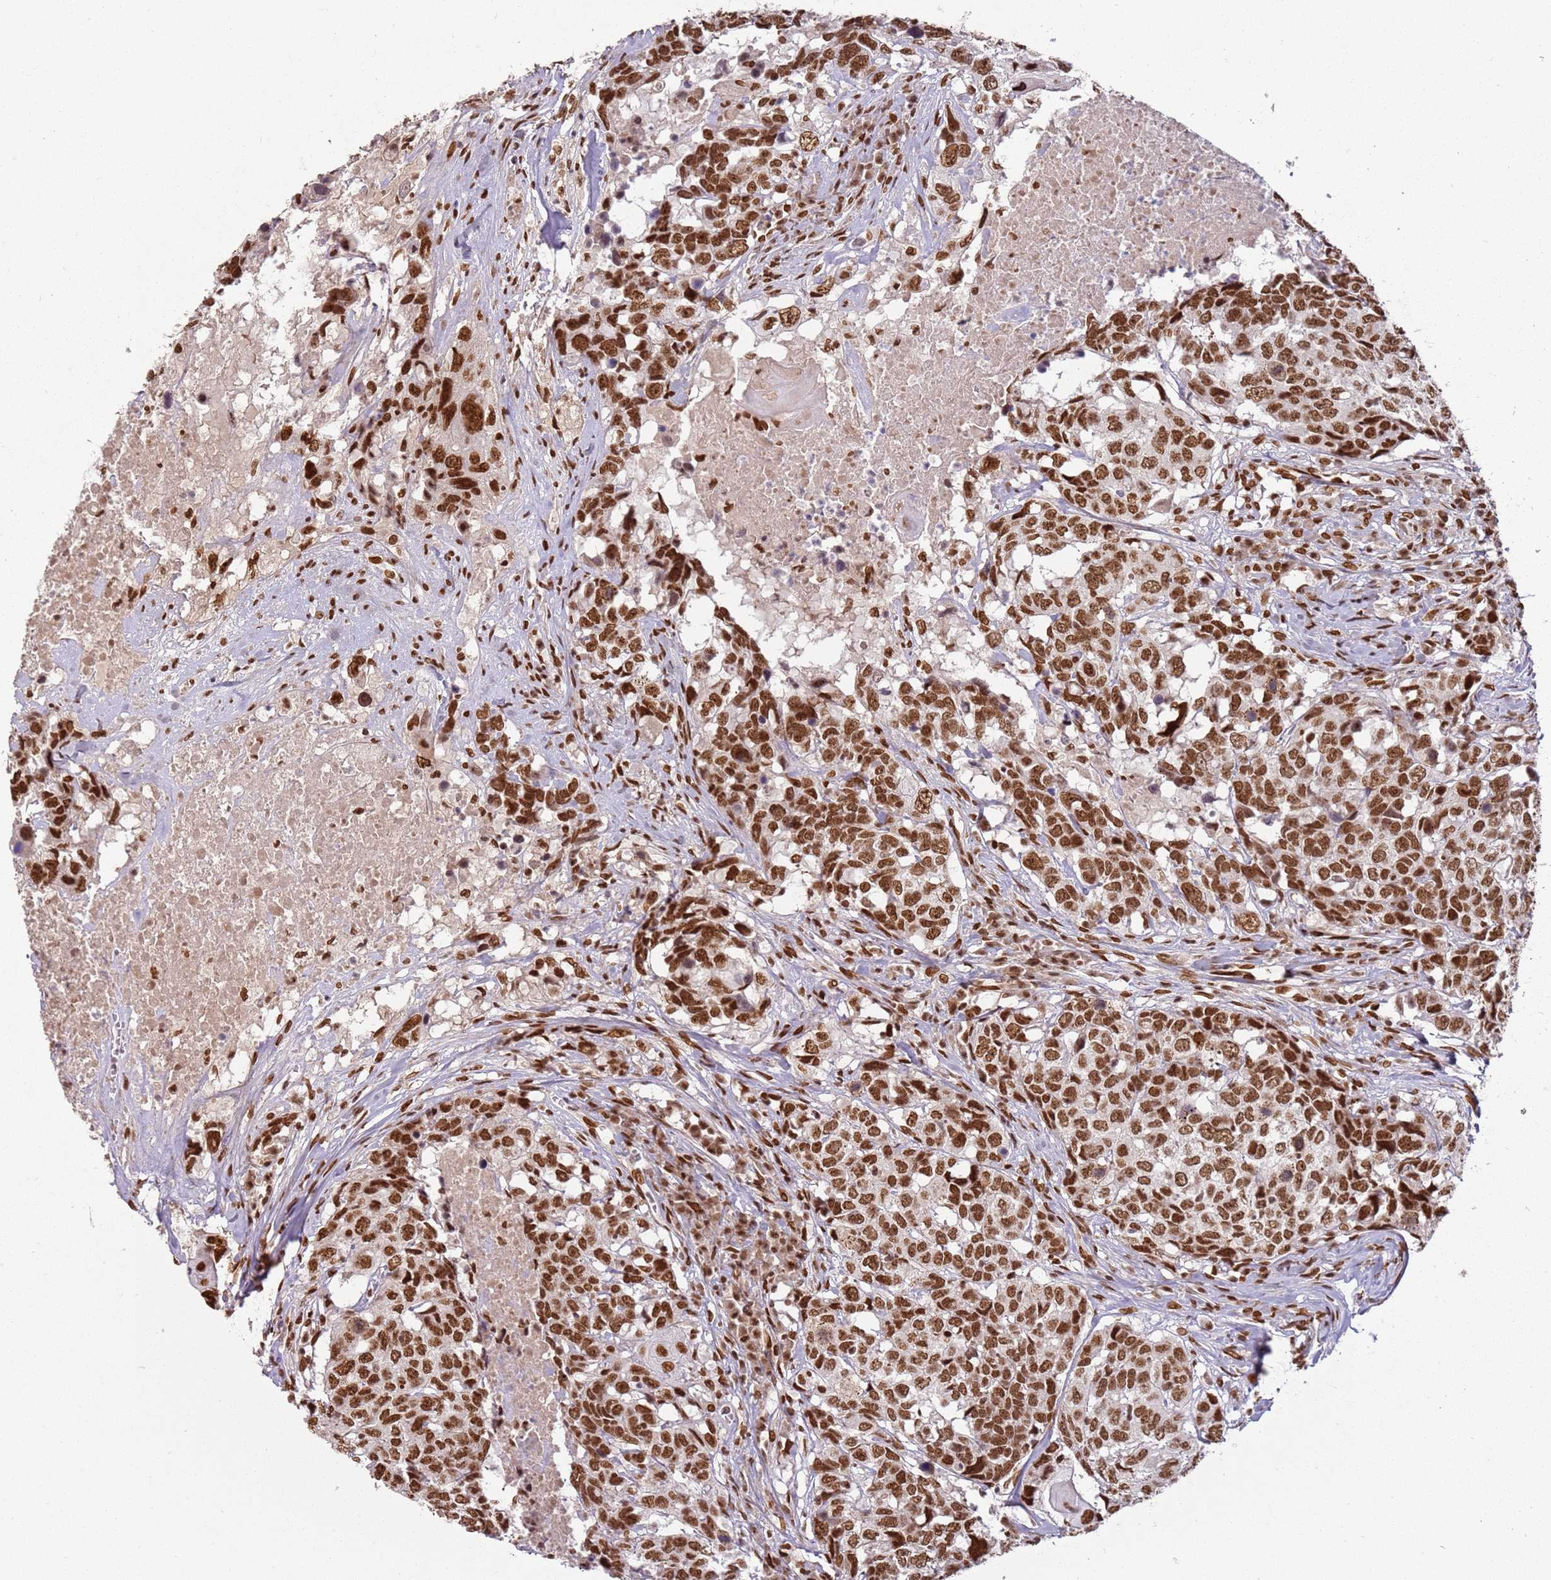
{"staining": {"intensity": "strong", "quantity": ">75%", "location": "nuclear"}, "tissue": "head and neck cancer", "cell_type": "Tumor cells", "image_type": "cancer", "snomed": [{"axis": "morphology", "description": "Squamous cell carcinoma, NOS"}, {"axis": "topography", "description": "Head-Neck"}], "caption": "An IHC micrograph of tumor tissue is shown. Protein staining in brown shows strong nuclear positivity in head and neck cancer (squamous cell carcinoma) within tumor cells.", "gene": "TENT4A", "patient": {"sex": "male", "age": 66}}